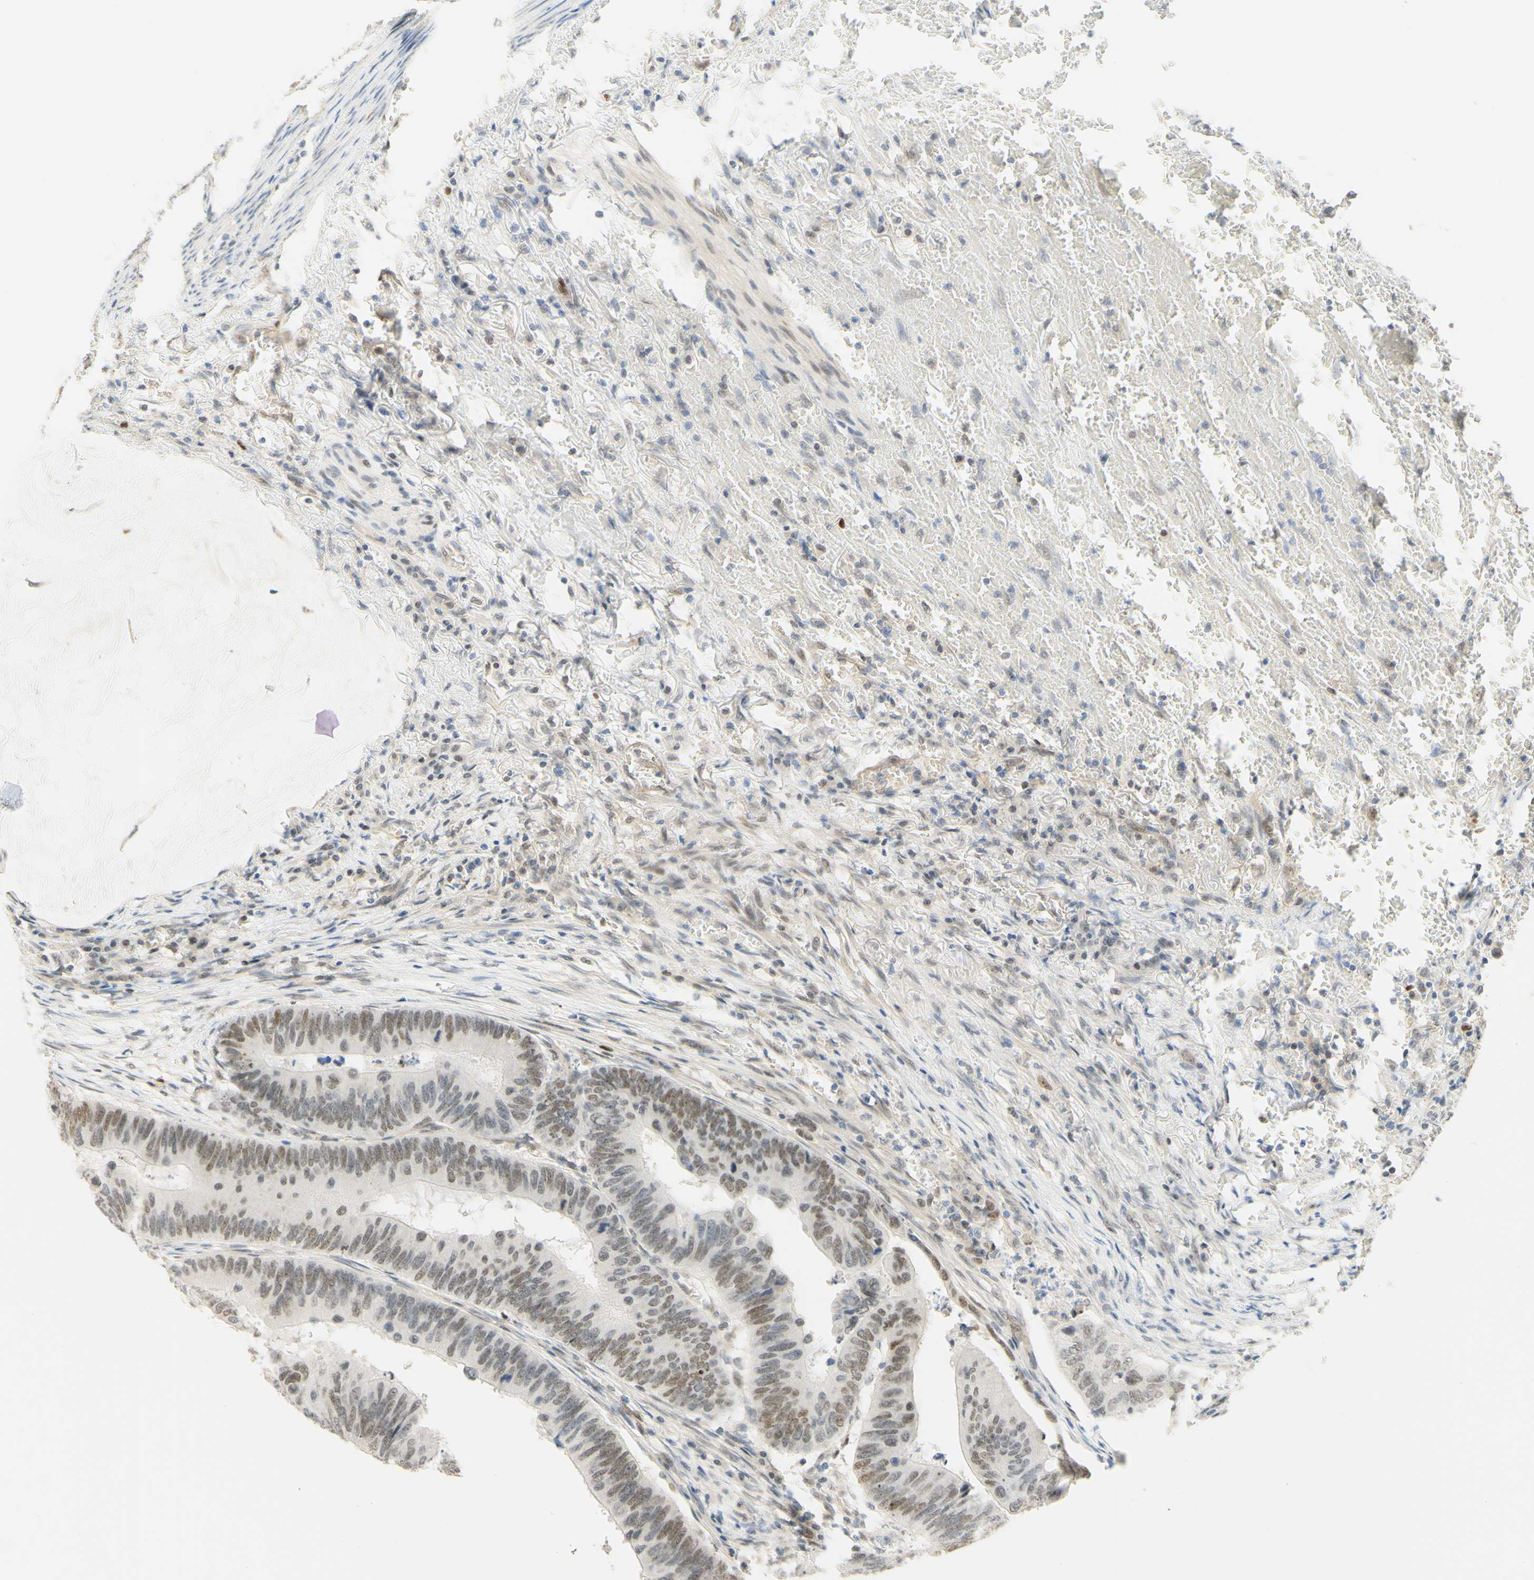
{"staining": {"intensity": "moderate", "quantity": "25%-75%", "location": "nuclear"}, "tissue": "colorectal cancer", "cell_type": "Tumor cells", "image_type": "cancer", "snomed": [{"axis": "morphology", "description": "Normal tissue, NOS"}, {"axis": "morphology", "description": "Adenocarcinoma, NOS"}, {"axis": "topography", "description": "Rectum"}, {"axis": "topography", "description": "Peripheral nerve tissue"}], "caption": "Immunohistochemistry (IHC) (DAB) staining of human colorectal cancer demonstrates moderate nuclear protein expression in about 25%-75% of tumor cells.", "gene": "POLB", "patient": {"sex": "male", "age": 92}}